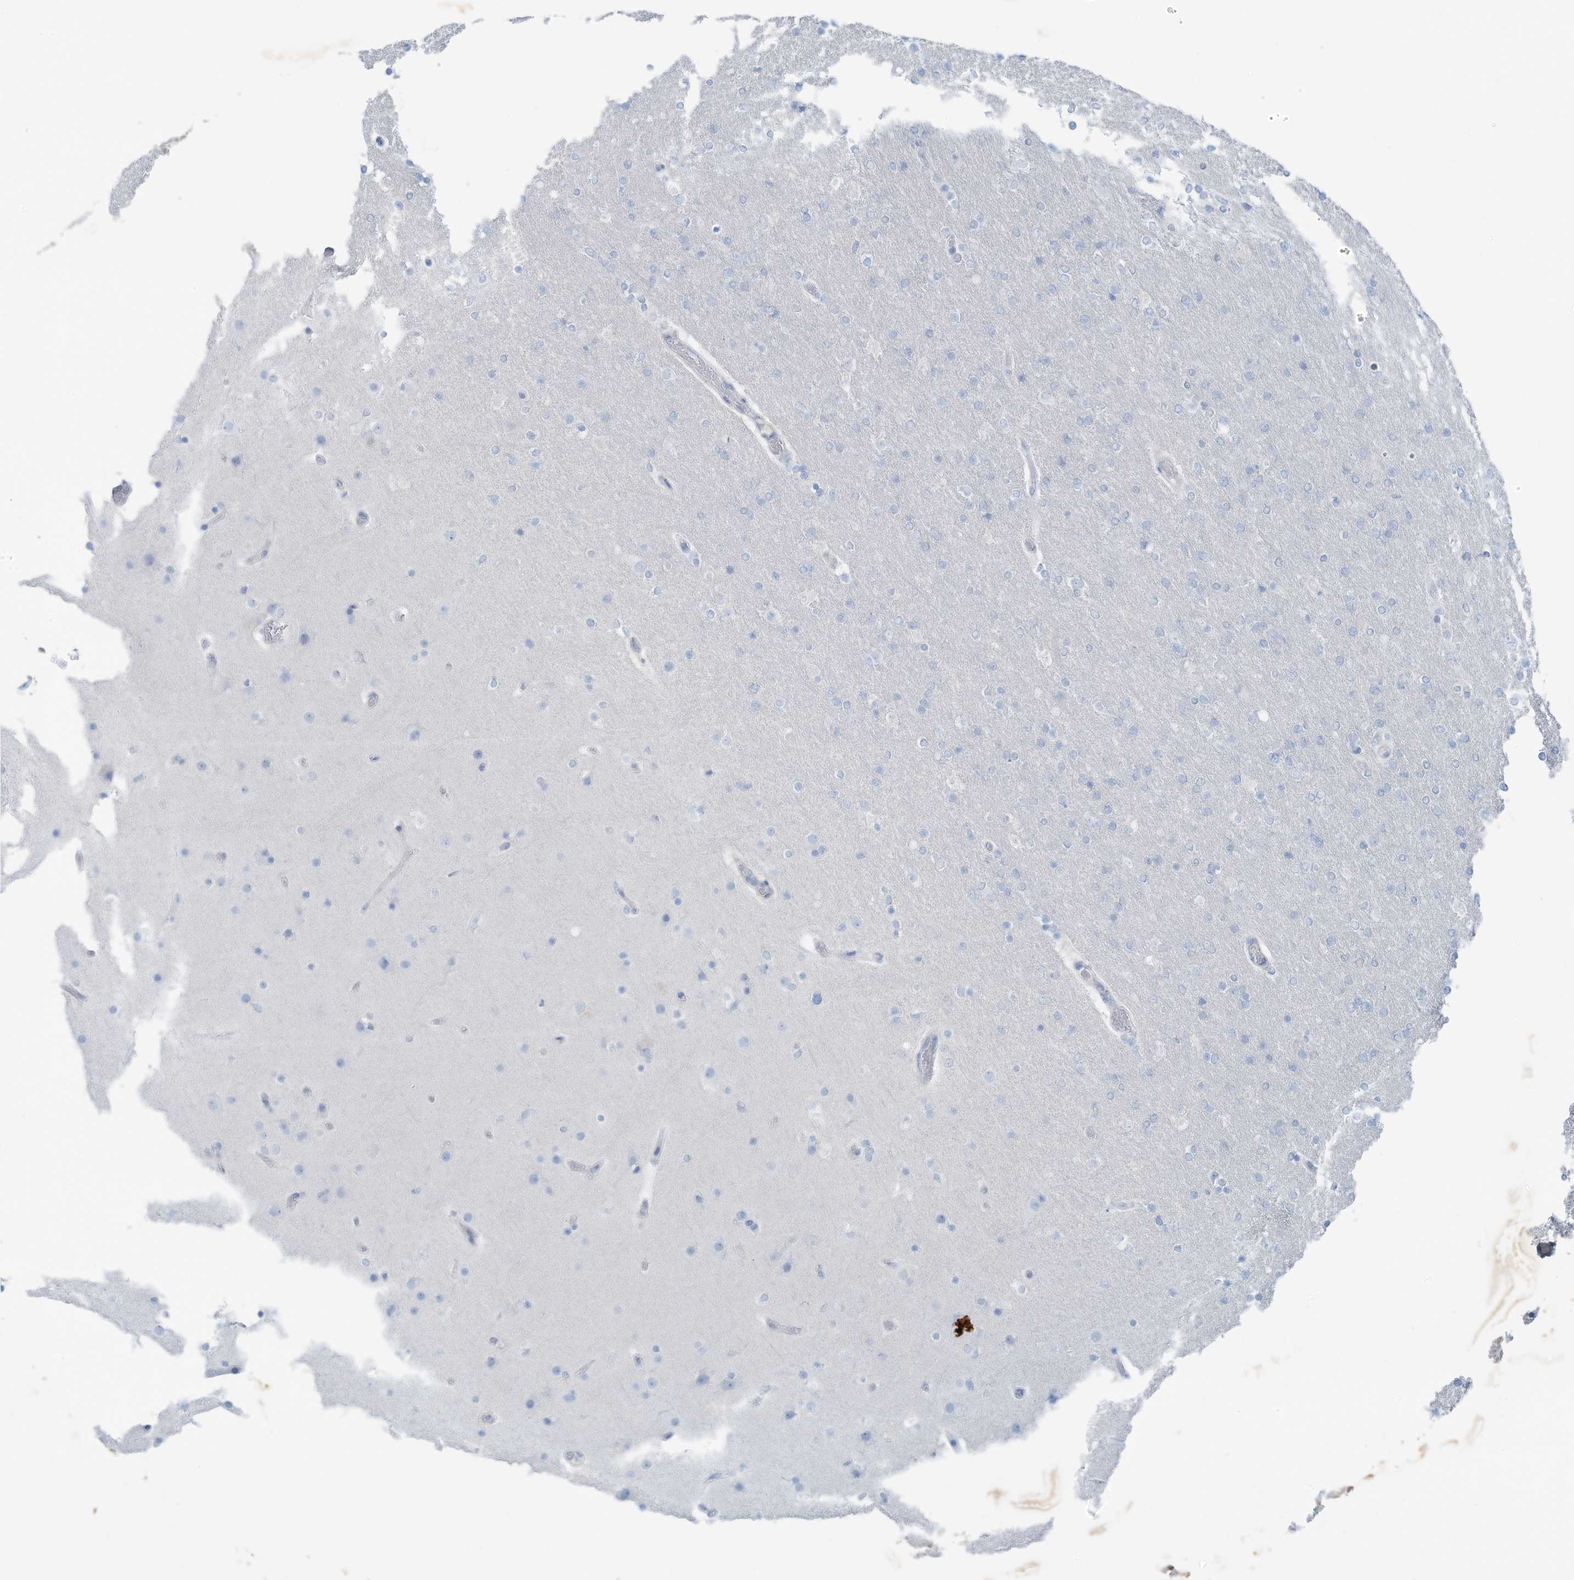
{"staining": {"intensity": "negative", "quantity": "none", "location": "none"}, "tissue": "glioma", "cell_type": "Tumor cells", "image_type": "cancer", "snomed": [{"axis": "morphology", "description": "Glioma, malignant, High grade"}, {"axis": "topography", "description": "Cerebral cortex"}], "caption": "This is a micrograph of IHC staining of malignant glioma (high-grade), which shows no staining in tumor cells.", "gene": "SLC25A43", "patient": {"sex": "female", "age": 36}}